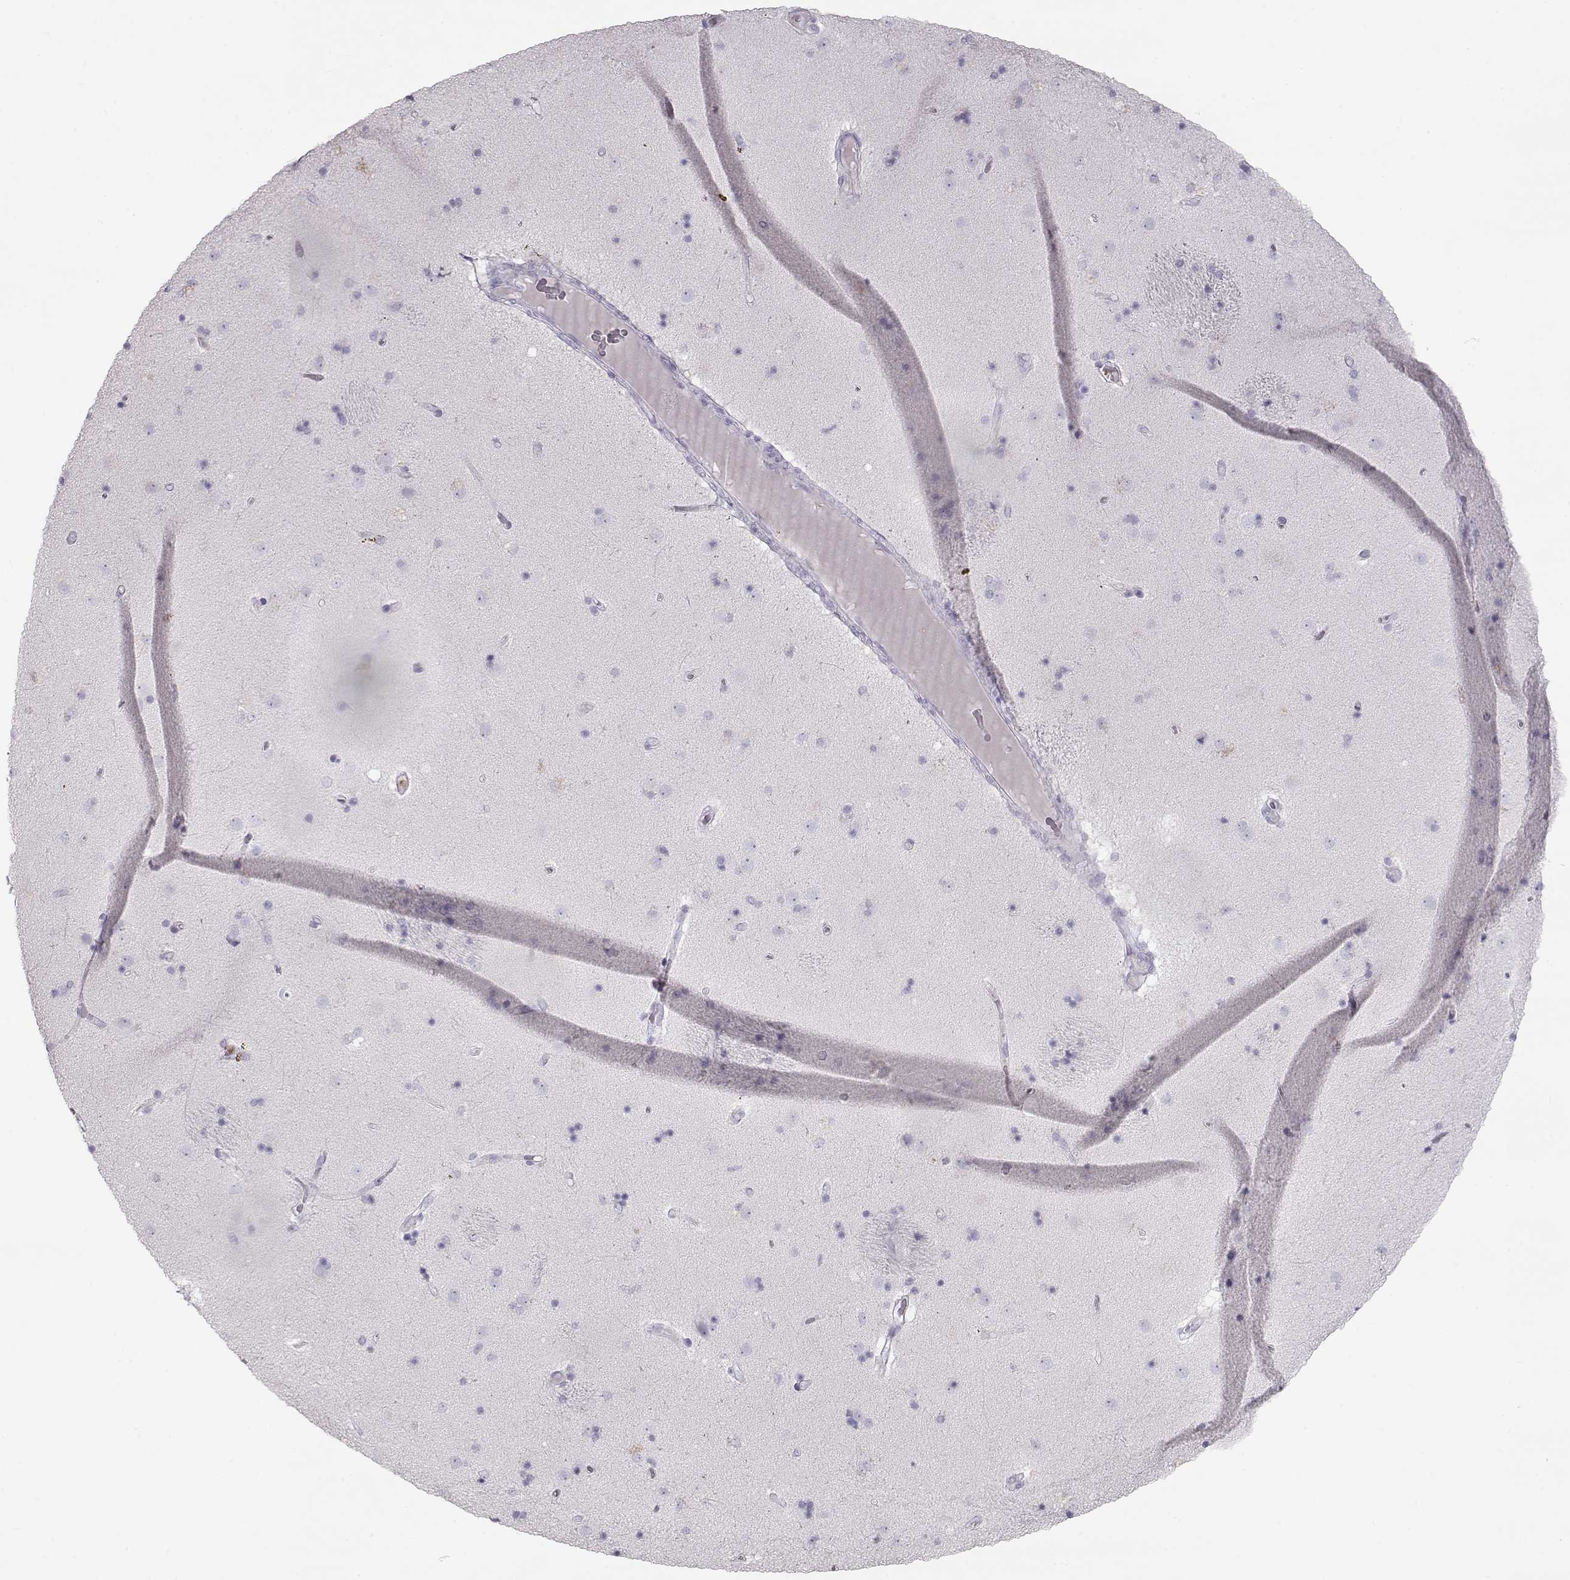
{"staining": {"intensity": "negative", "quantity": "none", "location": "none"}, "tissue": "caudate", "cell_type": "Glial cells", "image_type": "normal", "snomed": [{"axis": "morphology", "description": "Normal tissue, NOS"}, {"axis": "topography", "description": "Lateral ventricle wall"}], "caption": "IHC image of normal caudate stained for a protein (brown), which exhibits no positivity in glial cells.", "gene": "MIP", "patient": {"sex": "male", "age": 54}}